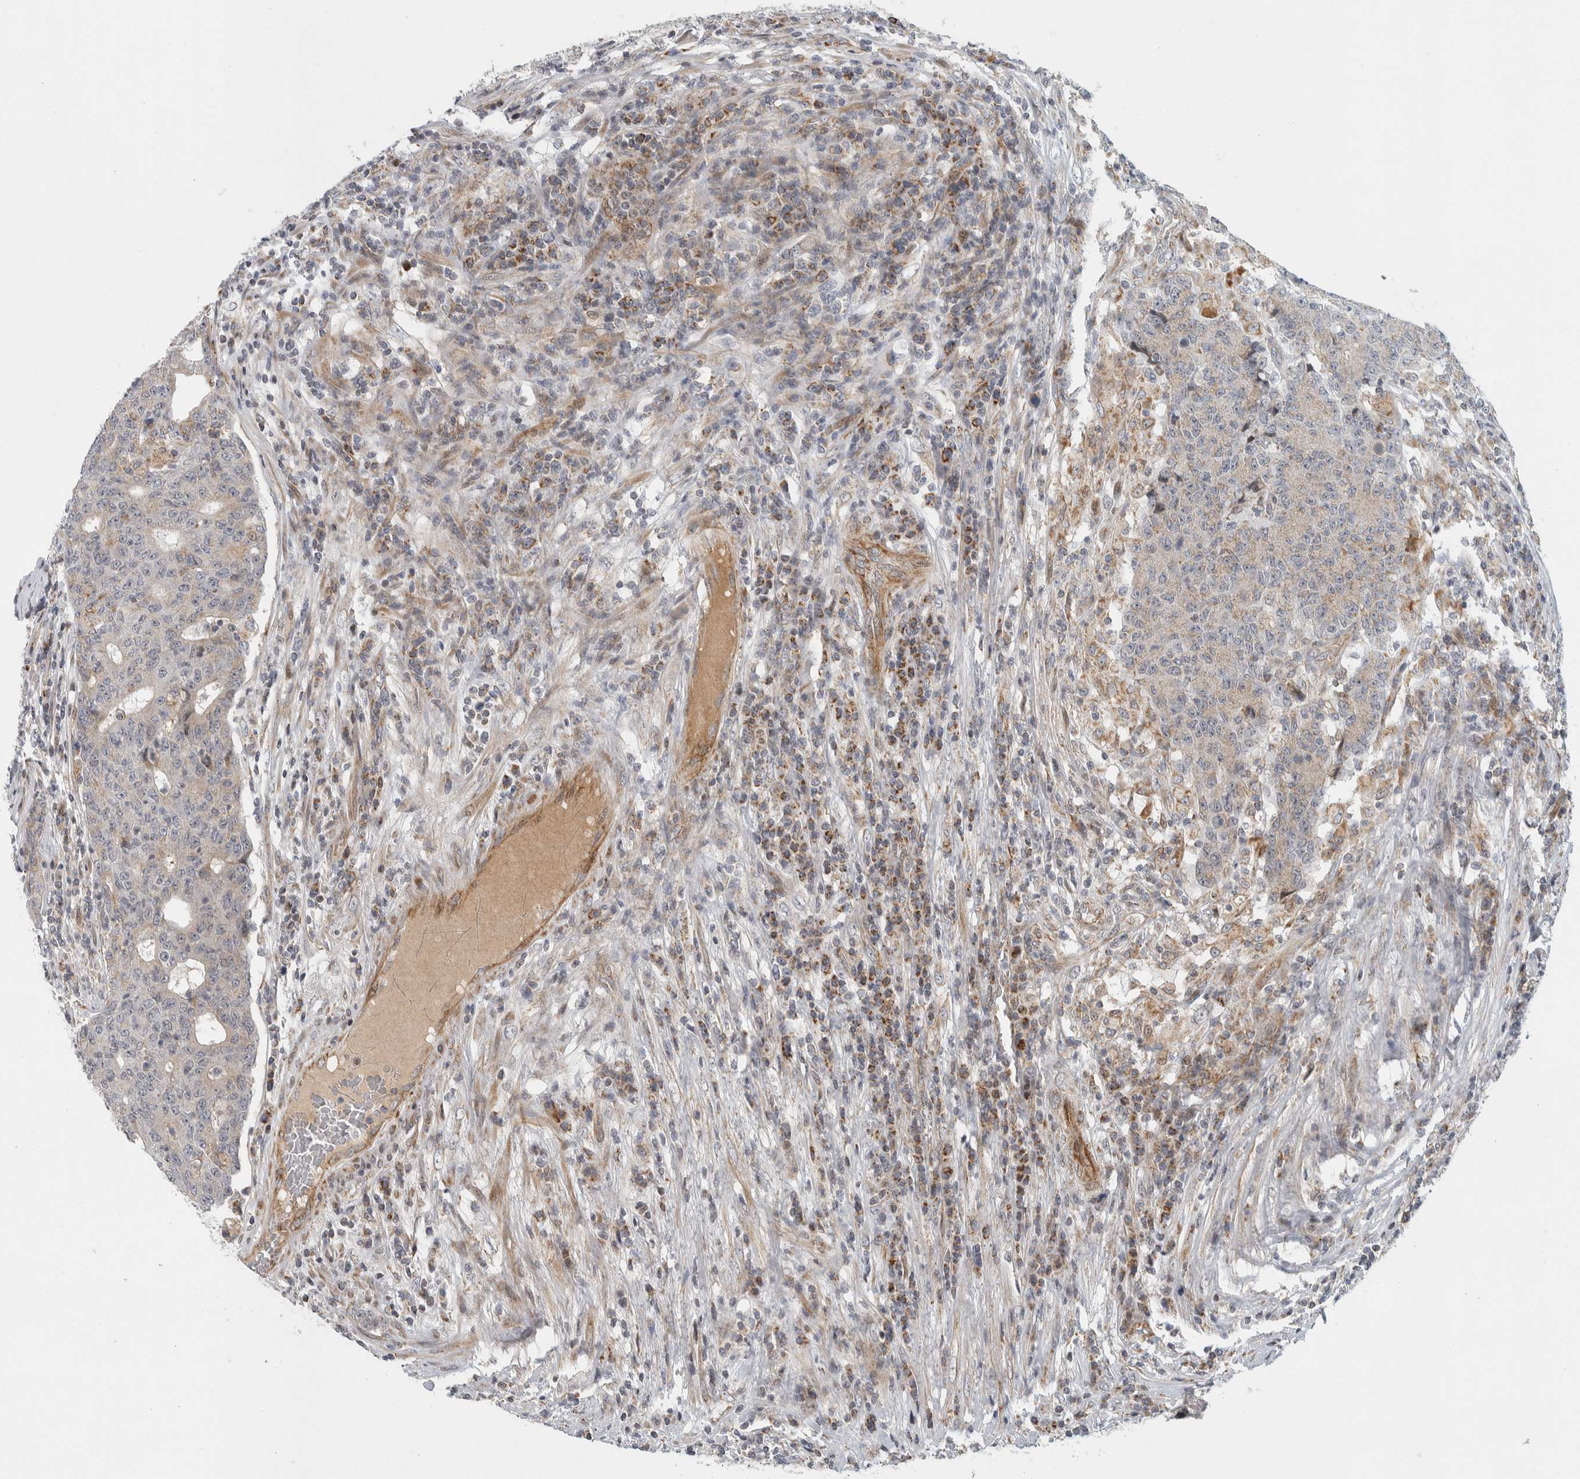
{"staining": {"intensity": "weak", "quantity": "25%-75%", "location": "cytoplasmic/membranous"}, "tissue": "colorectal cancer", "cell_type": "Tumor cells", "image_type": "cancer", "snomed": [{"axis": "morphology", "description": "Normal tissue, NOS"}, {"axis": "morphology", "description": "Adenocarcinoma, NOS"}, {"axis": "topography", "description": "Colon"}], "caption": "About 25%-75% of tumor cells in human colorectal adenocarcinoma demonstrate weak cytoplasmic/membranous protein positivity as visualized by brown immunohistochemical staining.", "gene": "AFP", "patient": {"sex": "female", "age": 75}}